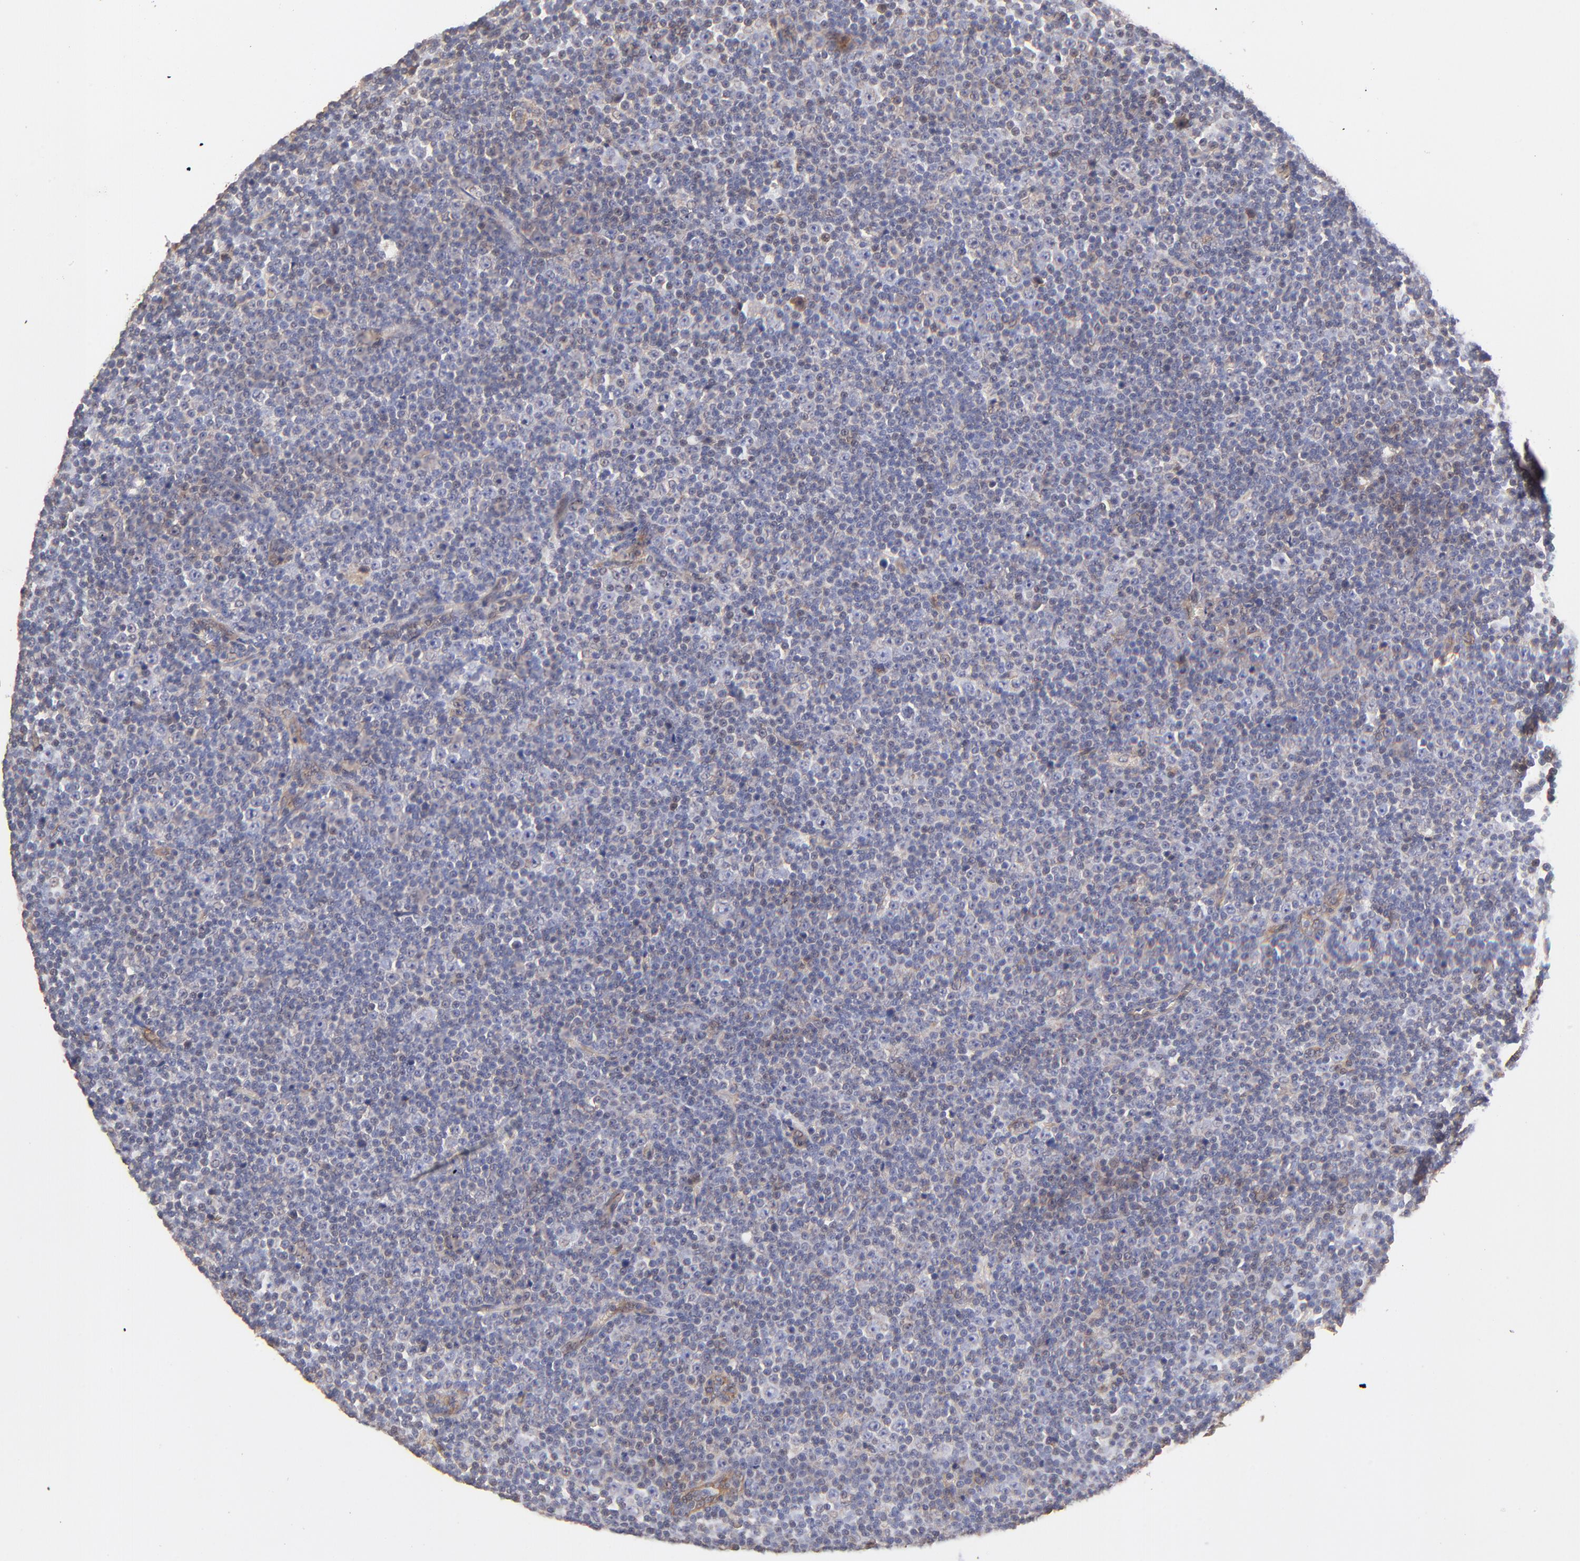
{"staining": {"intensity": "negative", "quantity": "none", "location": "none"}, "tissue": "lymphoma", "cell_type": "Tumor cells", "image_type": "cancer", "snomed": [{"axis": "morphology", "description": "Malignant lymphoma, non-Hodgkin's type, Low grade"}, {"axis": "topography", "description": "Lymph node"}], "caption": "An image of human lymphoma is negative for staining in tumor cells. Brightfield microscopy of immunohistochemistry (IHC) stained with DAB (3,3'-diaminobenzidine) (brown) and hematoxylin (blue), captured at high magnification.", "gene": "TNFAIP3", "patient": {"sex": "female", "age": 67}}